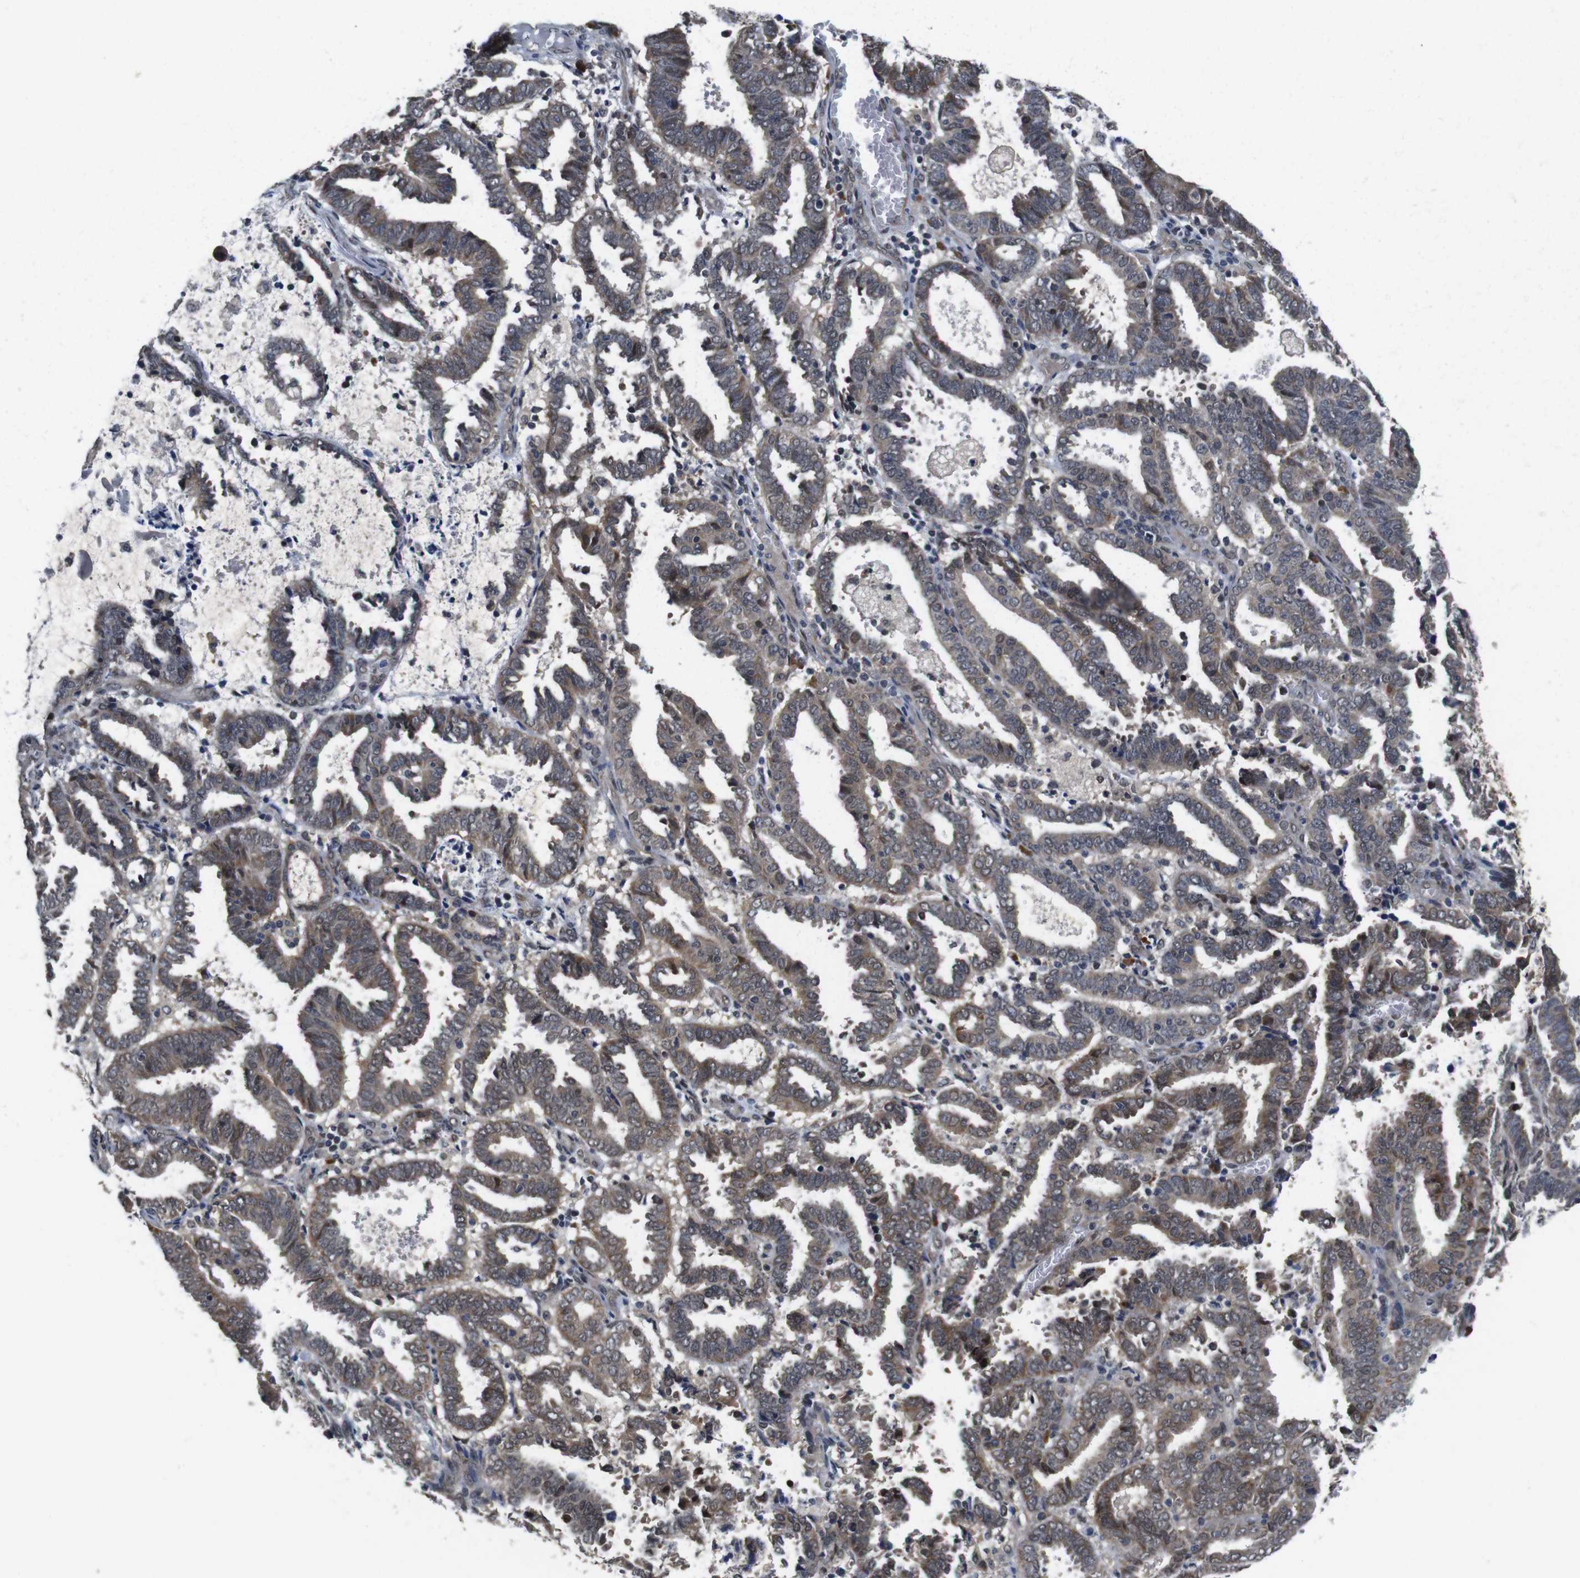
{"staining": {"intensity": "weak", "quantity": ">75%", "location": "cytoplasmic/membranous"}, "tissue": "endometrial cancer", "cell_type": "Tumor cells", "image_type": "cancer", "snomed": [{"axis": "morphology", "description": "Adenocarcinoma, NOS"}, {"axis": "topography", "description": "Uterus"}], "caption": "DAB (3,3'-diaminobenzidine) immunohistochemical staining of endometrial adenocarcinoma exhibits weak cytoplasmic/membranous protein staining in about >75% of tumor cells. Using DAB (brown) and hematoxylin (blue) stains, captured at high magnification using brightfield microscopy.", "gene": "ZBTB46", "patient": {"sex": "female", "age": 83}}